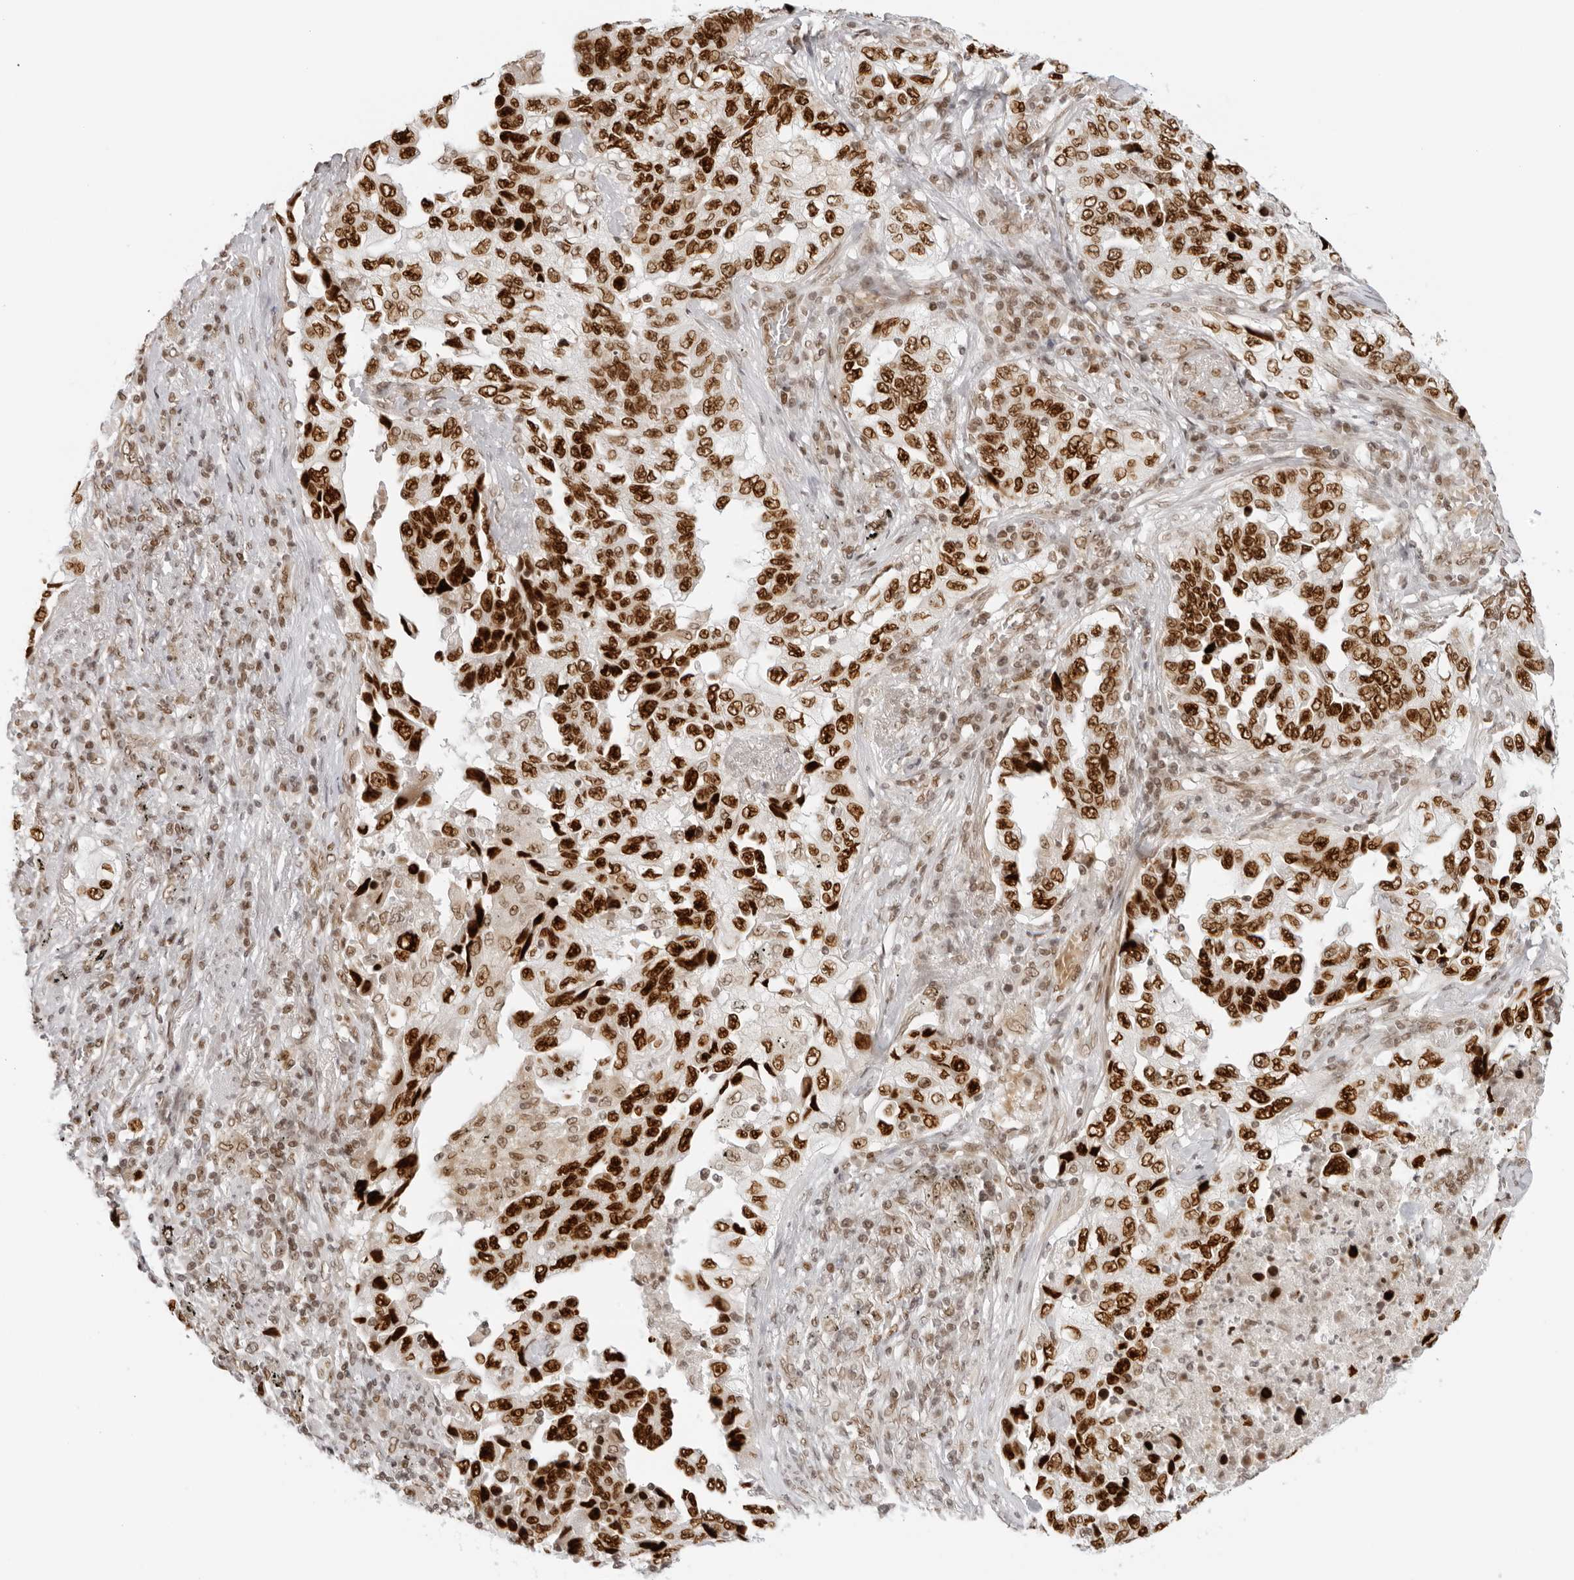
{"staining": {"intensity": "strong", "quantity": ">75%", "location": "nuclear"}, "tissue": "lung cancer", "cell_type": "Tumor cells", "image_type": "cancer", "snomed": [{"axis": "morphology", "description": "Adenocarcinoma, NOS"}, {"axis": "topography", "description": "Lung"}], "caption": "Immunohistochemistry (IHC) (DAB (3,3'-diaminobenzidine)) staining of human lung cancer shows strong nuclear protein expression in approximately >75% of tumor cells.", "gene": "RCC1", "patient": {"sex": "female", "age": 51}}